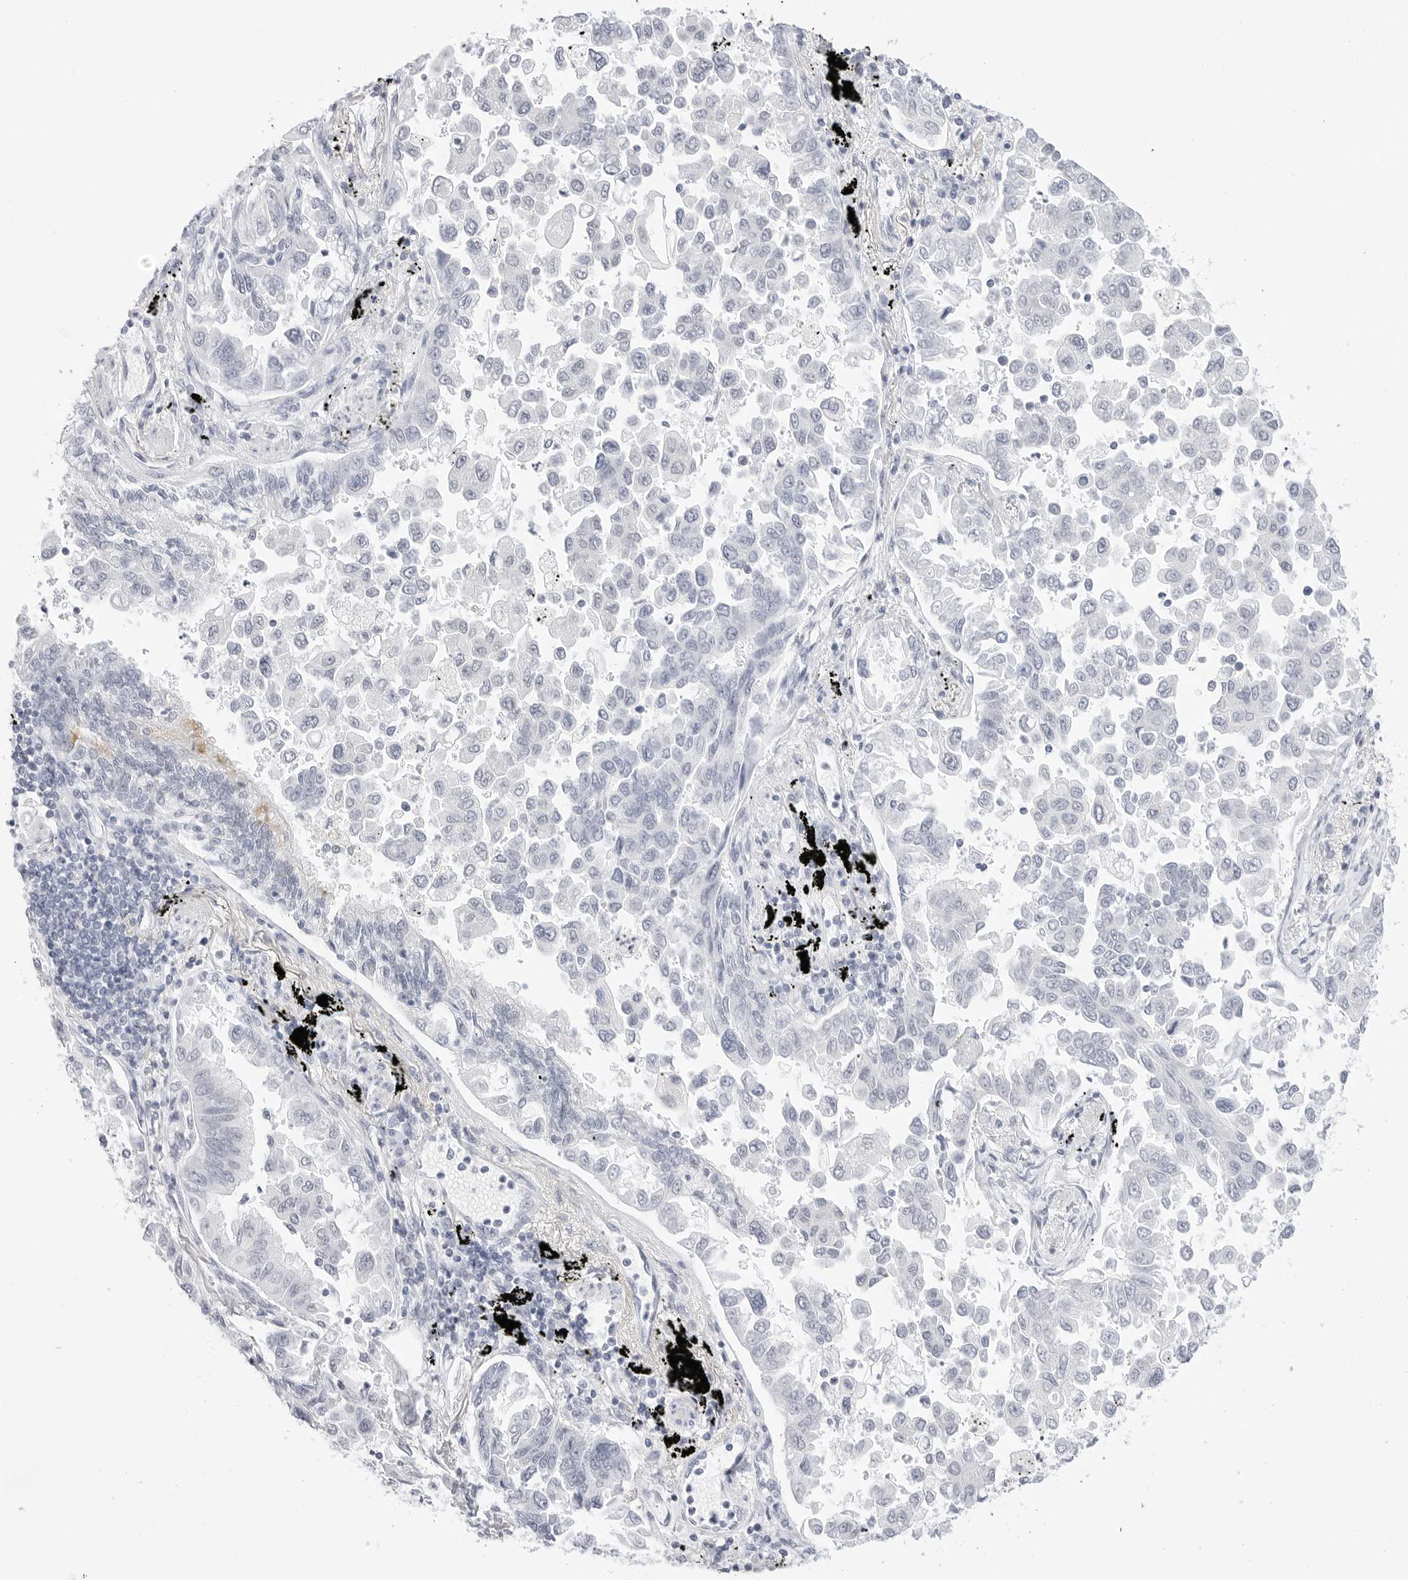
{"staining": {"intensity": "negative", "quantity": "none", "location": "none"}, "tissue": "lung cancer", "cell_type": "Tumor cells", "image_type": "cancer", "snomed": [{"axis": "morphology", "description": "Adenocarcinoma, NOS"}, {"axis": "topography", "description": "Lung"}], "caption": "High power microscopy histopathology image of an immunohistochemistry (IHC) histopathology image of lung cancer (adenocarcinoma), revealing no significant staining in tumor cells. (DAB immunohistochemistry, high magnification).", "gene": "HMGCS2", "patient": {"sex": "female", "age": 67}}